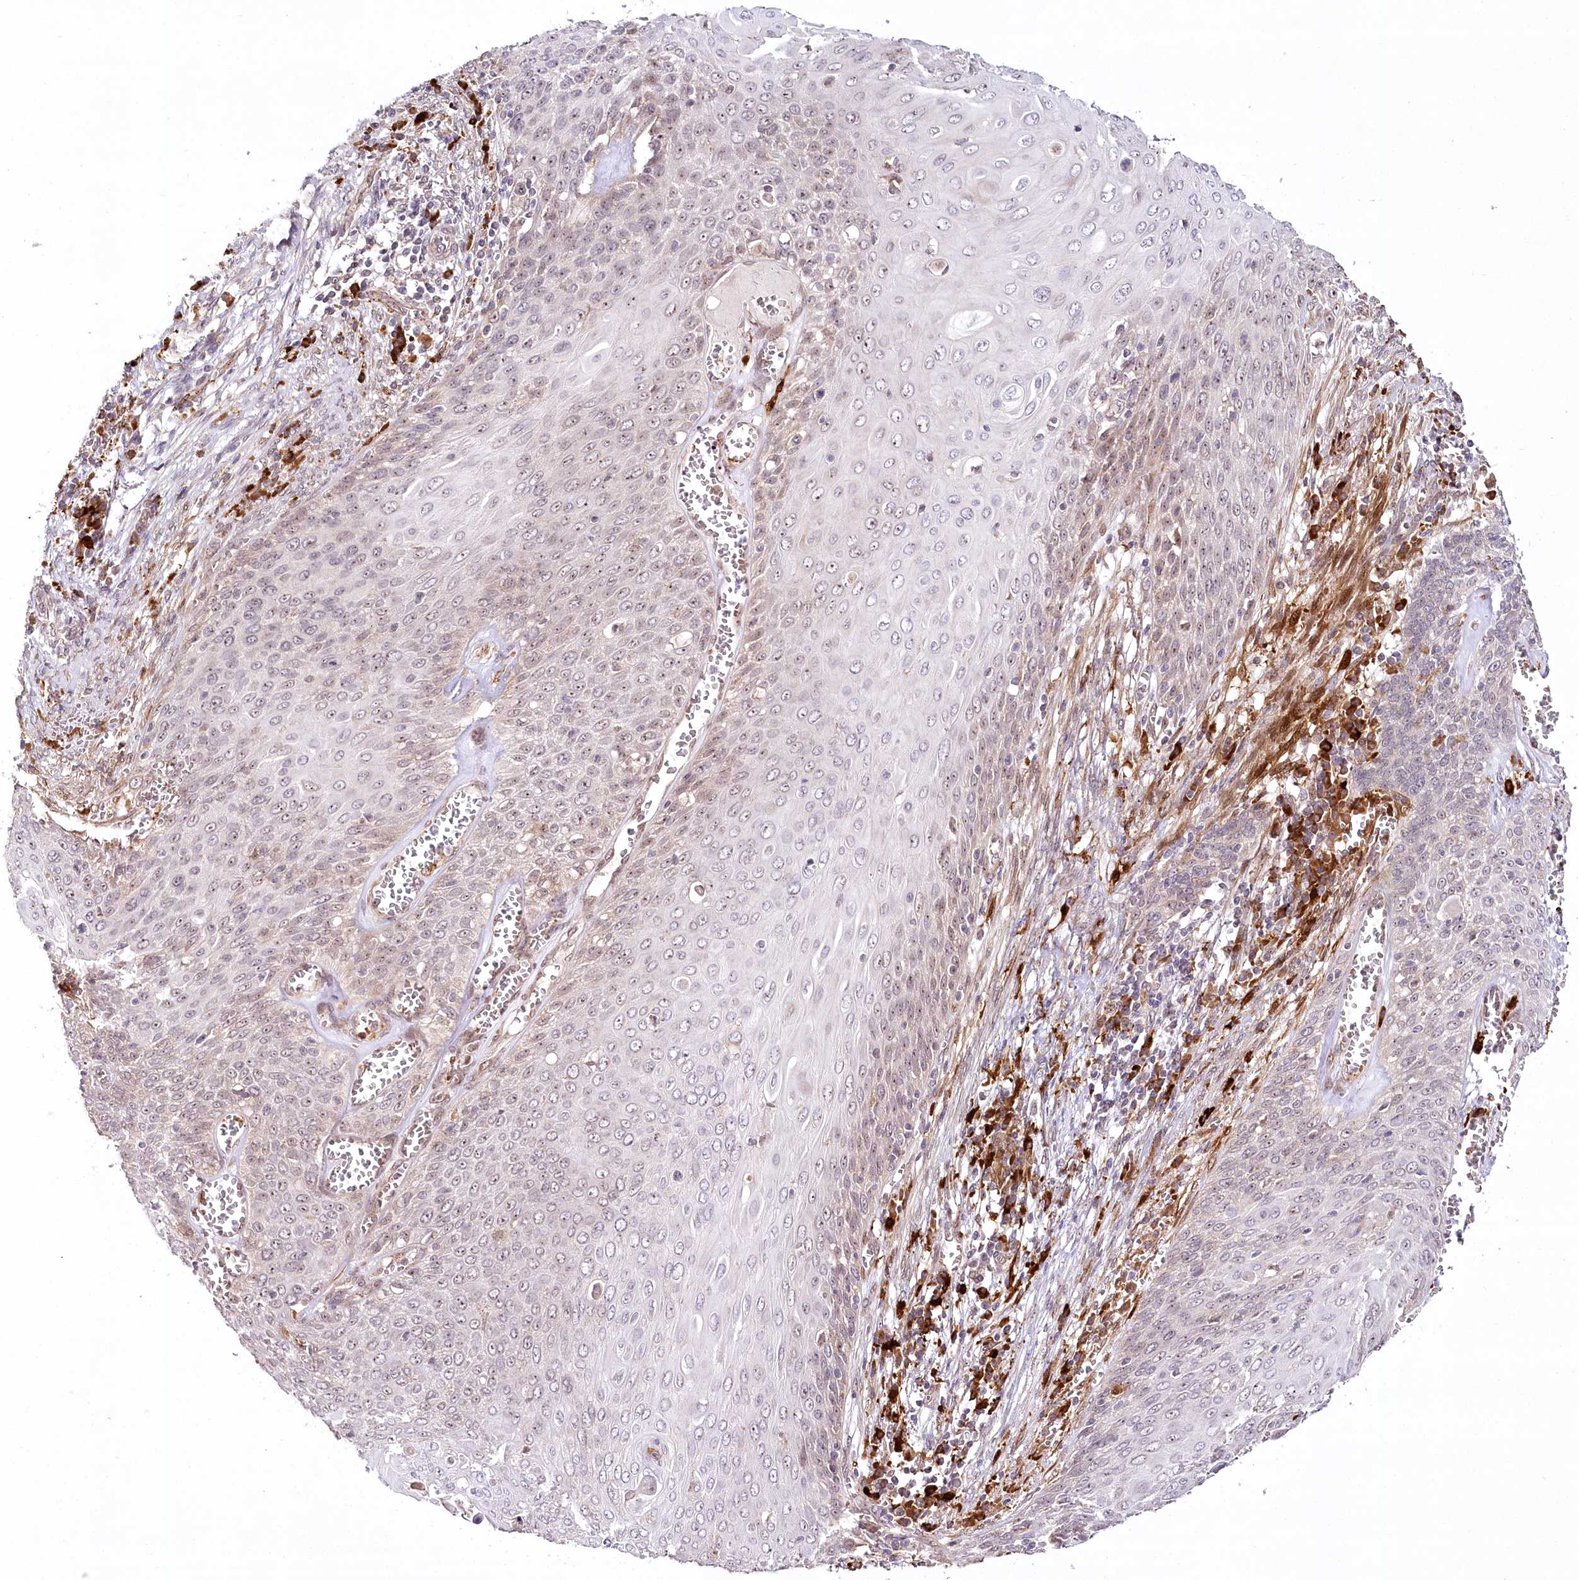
{"staining": {"intensity": "weak", "quantity": "<25%", "location": "cytoplasmic/membranous,nuclear"}, "tissue": "cervical cancer", "cell_type": "Tumor cells", "image_type": "cancer", "snomed": [{"axis": "morphology", "description": "Squamous cell carcinoma, NOS"}, {"axis": "topography", "description": "Cervix"}], "caption": "Immunohistochemical staining of human cervical cancer displays no significant expression in tumor cells. The staining is performed using DAB (3,3'-diaminobenzidine) brown chromogen with nuclei counter-stained in using hematoxylin.", "gene": "WDR36", "patient": {"sex": "female", "age": 39}}